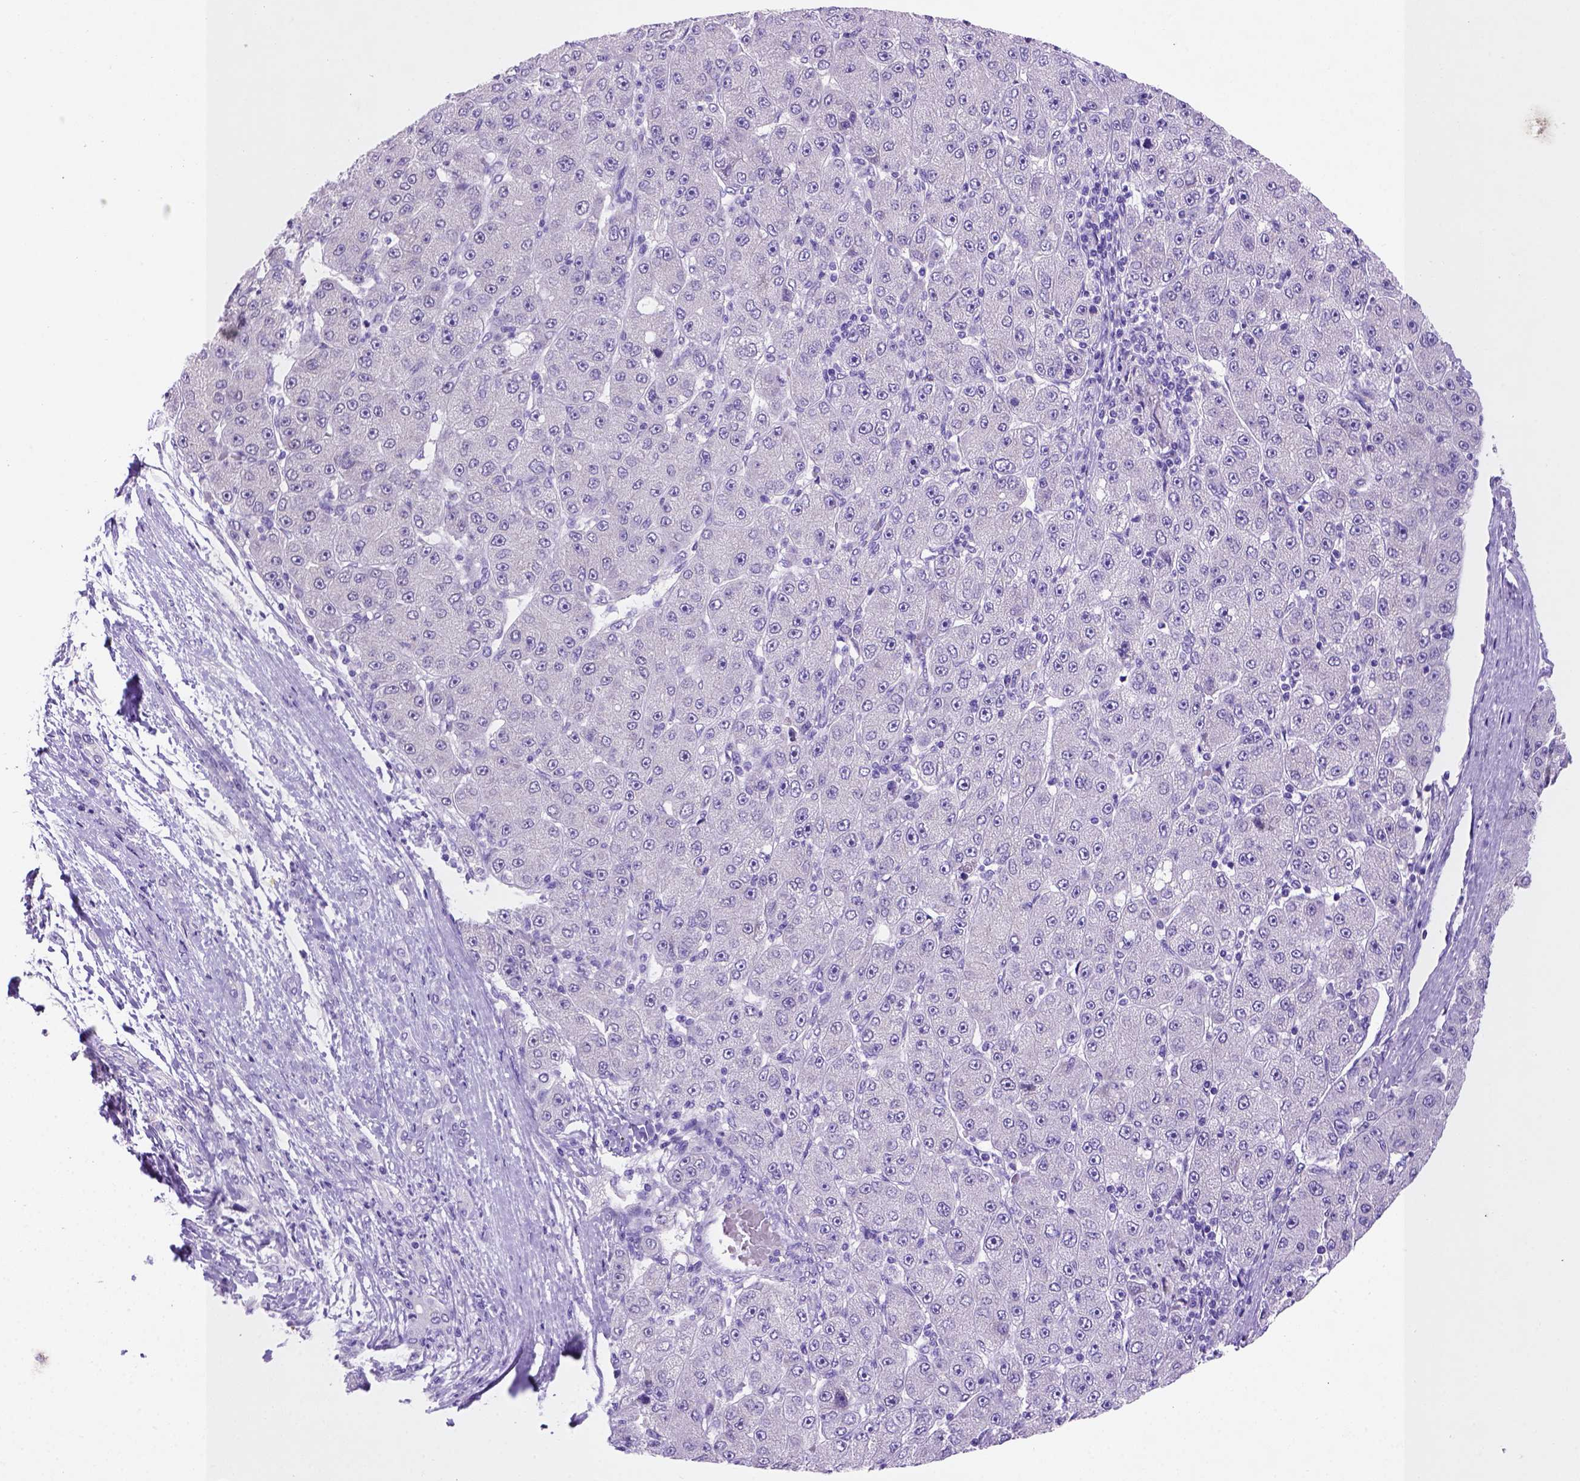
{"staining": {"intensity": "negative", "quantity": "none", "location": "none"}, "tissue": "liver cancer", "cell_type": "Tumor cells", "image_type": "cancer", "snomed": [{"axis": "morphology", "description": "Carcinoma, Hepatocellular, NOS"}, {"axis": "topography", "description": "Liver"}], "caption": "Hepatocellular carcinoma (liver) was stained to show a protein in brown. There is no significant staining in tumor cells. The staining is performed using DAB (3,3'-diaminobenzidine) brown chromogen with nuclei counter-stained in using hematoxylin.", "gene": "FAM81B", "patient": {"sex": "male", "age": 67}}